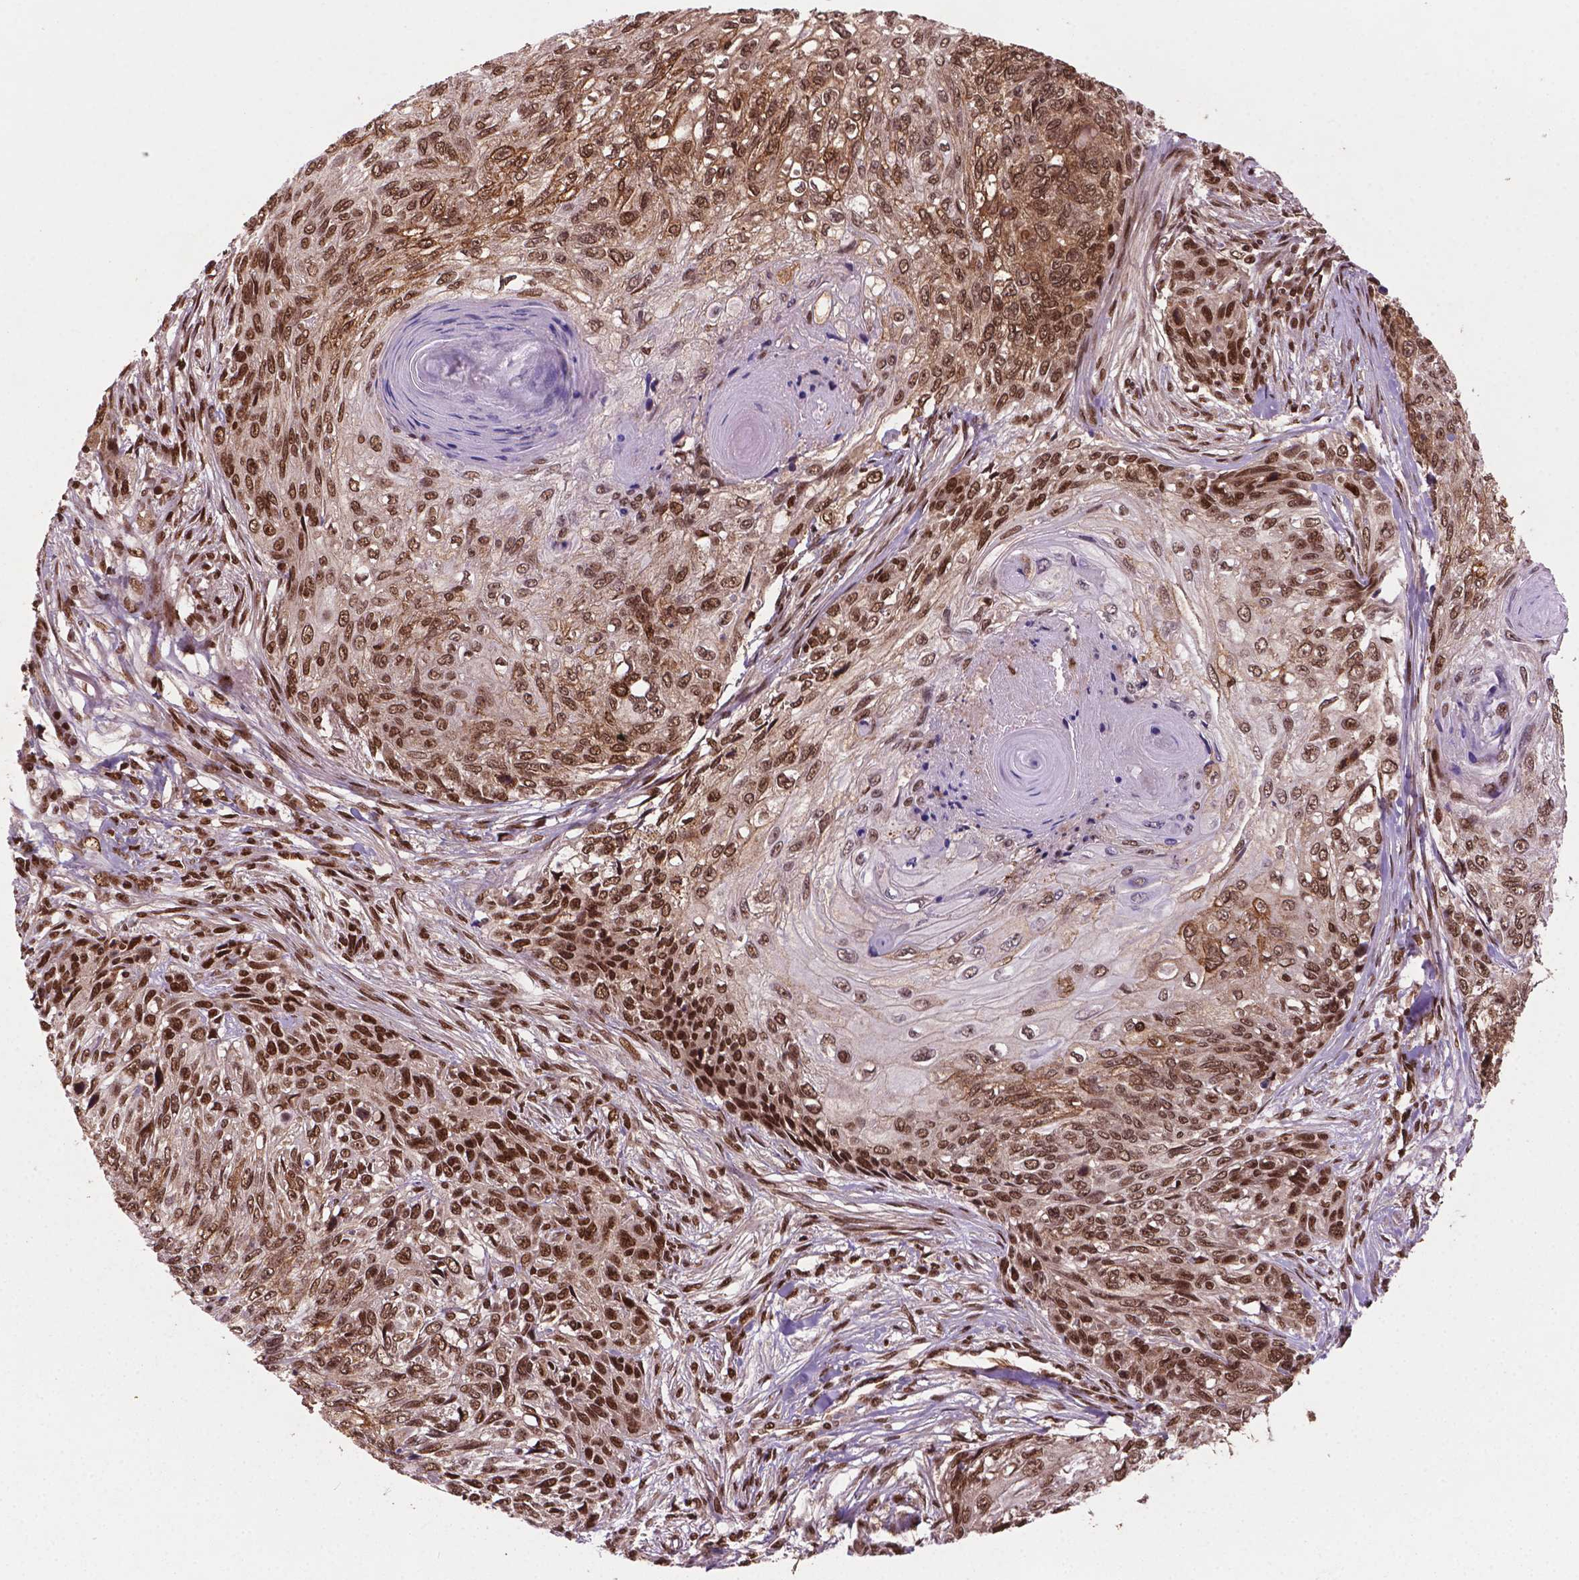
{"staining": {"intensity": "strong", "quantity": ">75%", "location": "nuclear"}, "tissue": "skin cancer", "cell_type": "Tumor cells", "image_type": "cancer", "snomed": [{"axis": "morphology", "description": "Squamous cell carcinoma, NOS"}, {"axis": "topography", "description": "Skin"}], "caption": "Protein staining of squamous cell carcinoma (skin) tissue exhibits strong nuclear expression in approximately >75% of tumor cells.", "gene": "SIRT6", "patient": {"sex": "male", "age": 92}}